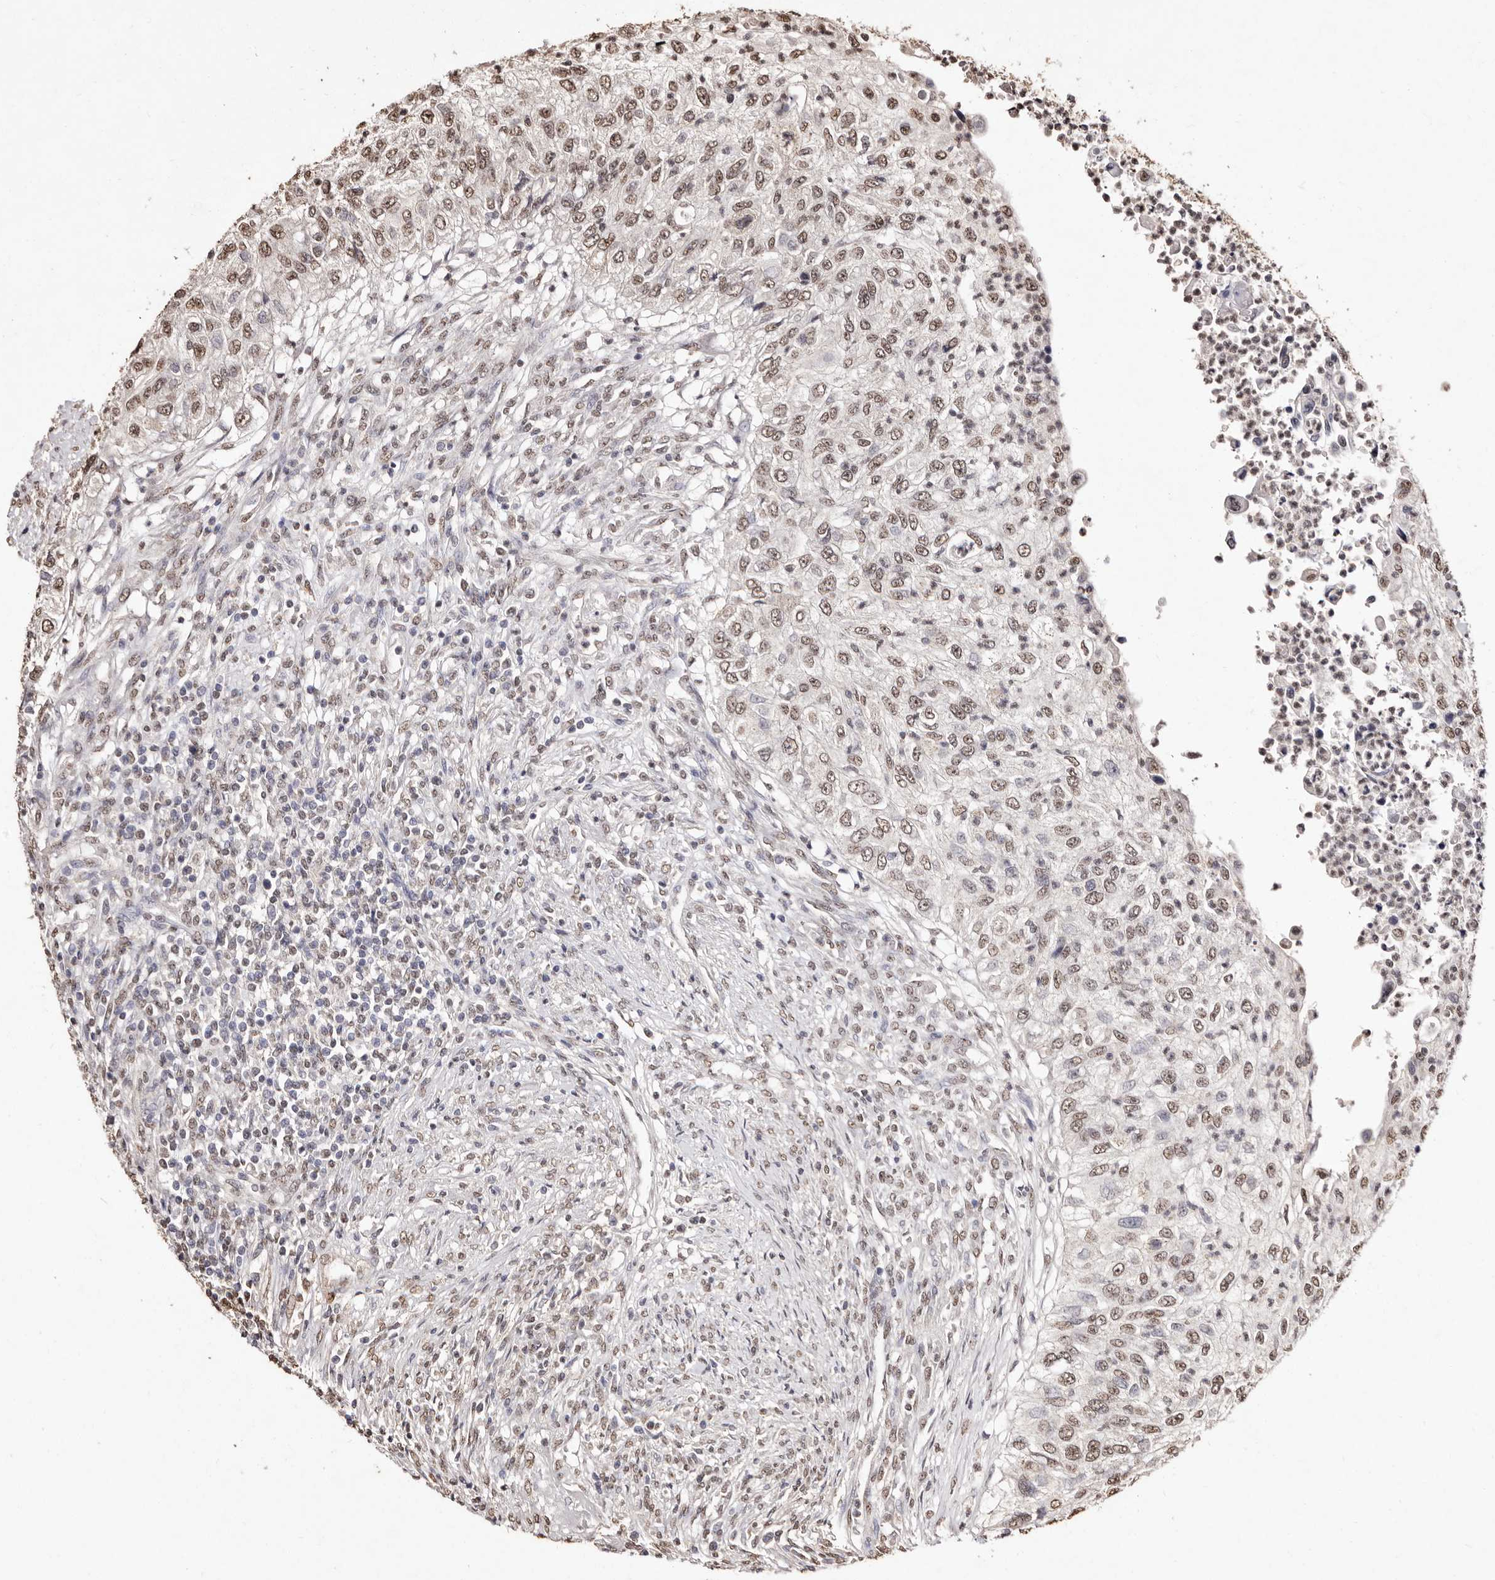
{"staining": {"intensity": "moderate", "quantity": ">75%", "location": "nuclear"}, "tissue": "urothelial cancer", "cell_type": "Tumor cells", "image_type": "cancer", "snomed": [{"axis": "morphology", "description": "Urothelial carcinoma, High grade"}, {"axis": "topography", "description": "Urinary bladder"}], "caption": "High-grade urothelial carcinoma stained with a protein marker reveals moderate staining in tumor cells.", "gene": "ERBB4", "patient": {"sex": "female", "age": 60}}